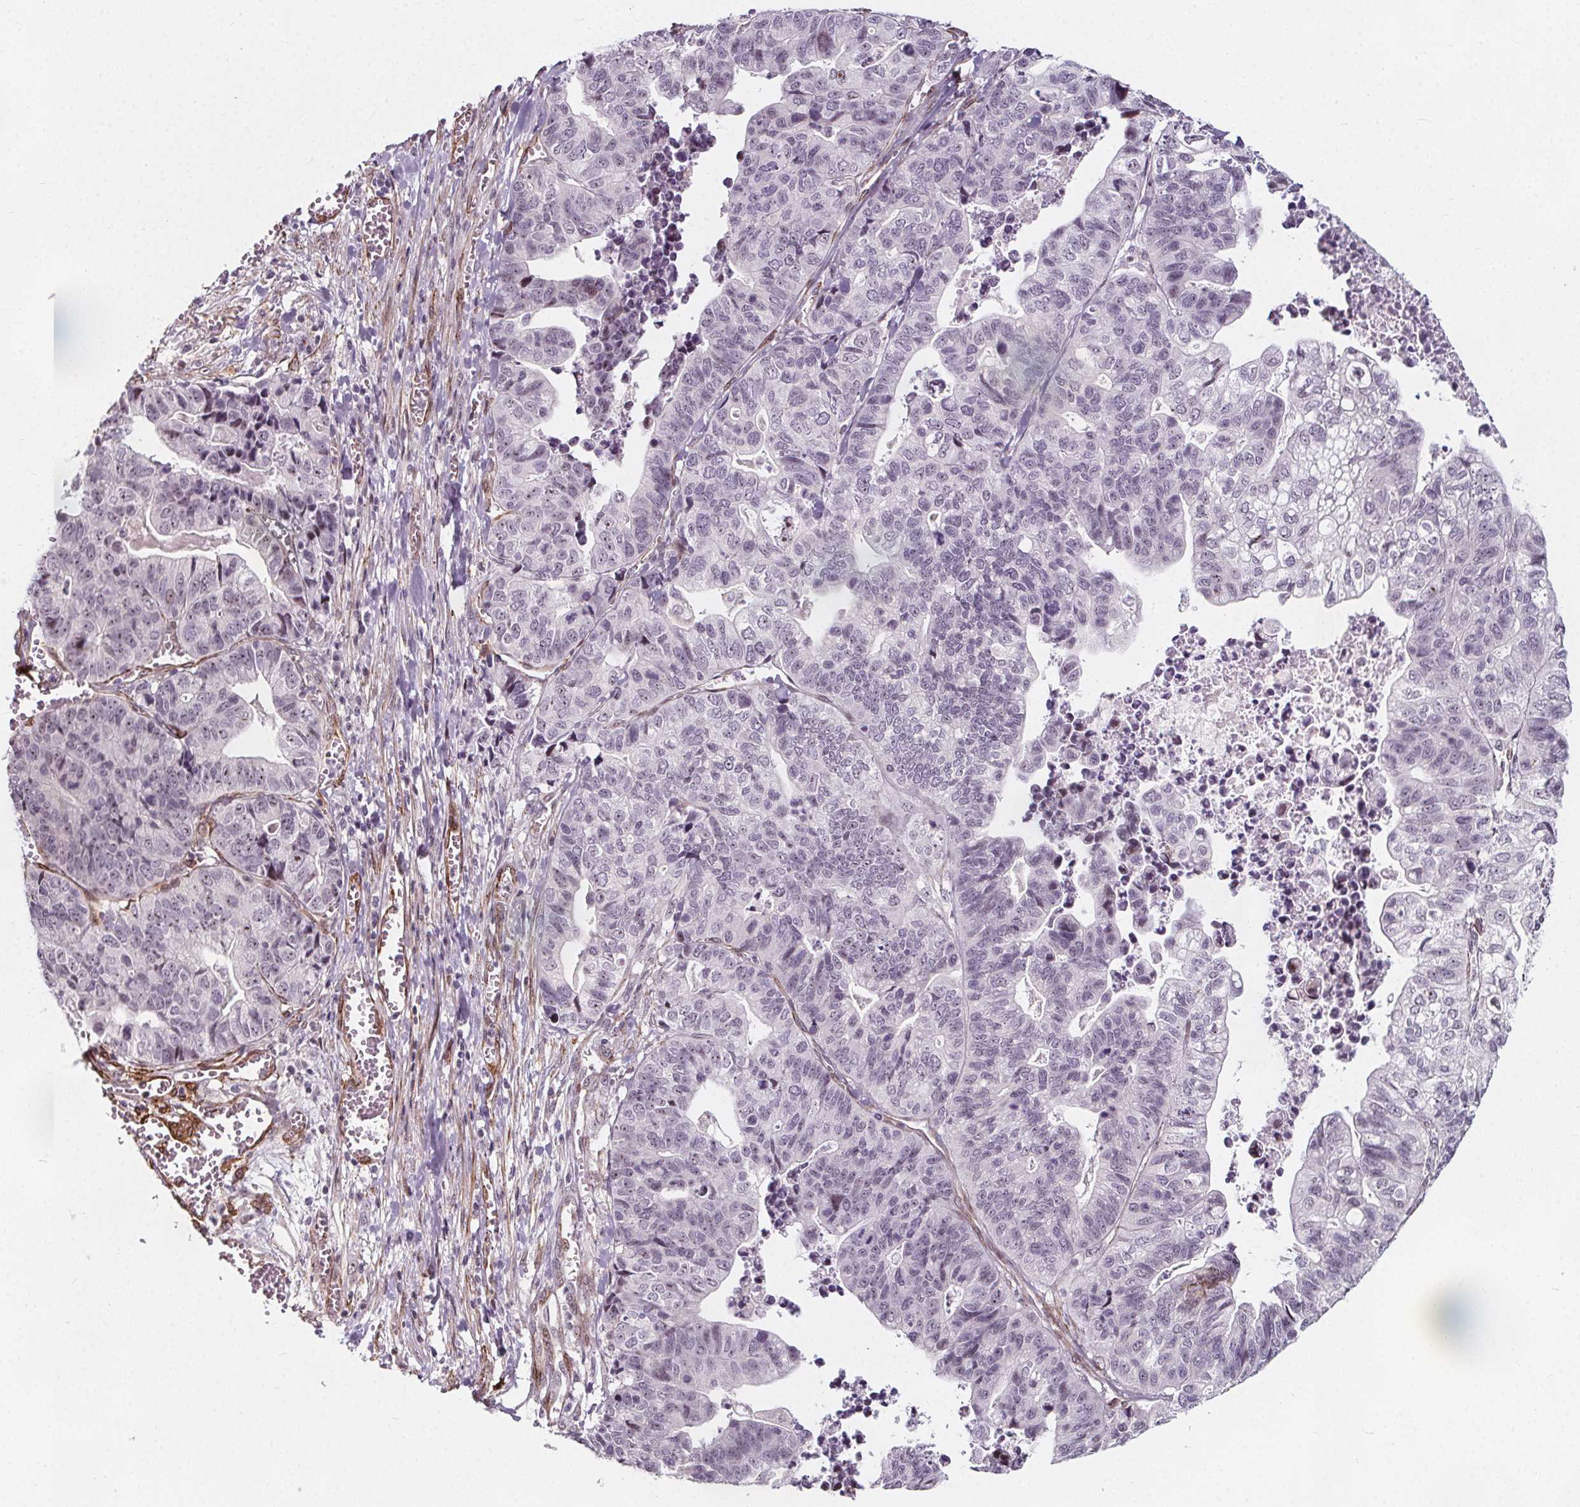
{"staining": {"intensity": "negative", "quantity": "none", "location": "none"}, "tissue": "stomach cancer", "cell_type": "Tumor cells", "image_type": "cancer", "snomed": [{"axis": "morphology", "description": "Adenocarcinoma, NOS"}, {"axis": "topography", "description": "Stomach, upper"}], "caption": "This is a micrograph of immunohistochemistry (IHC) staining of stomach cancer (adenocarcinoma), which shows no positivity in tumor cells.", "gene": "HAS1", "patient": {"sex": "female", "age": 67}}